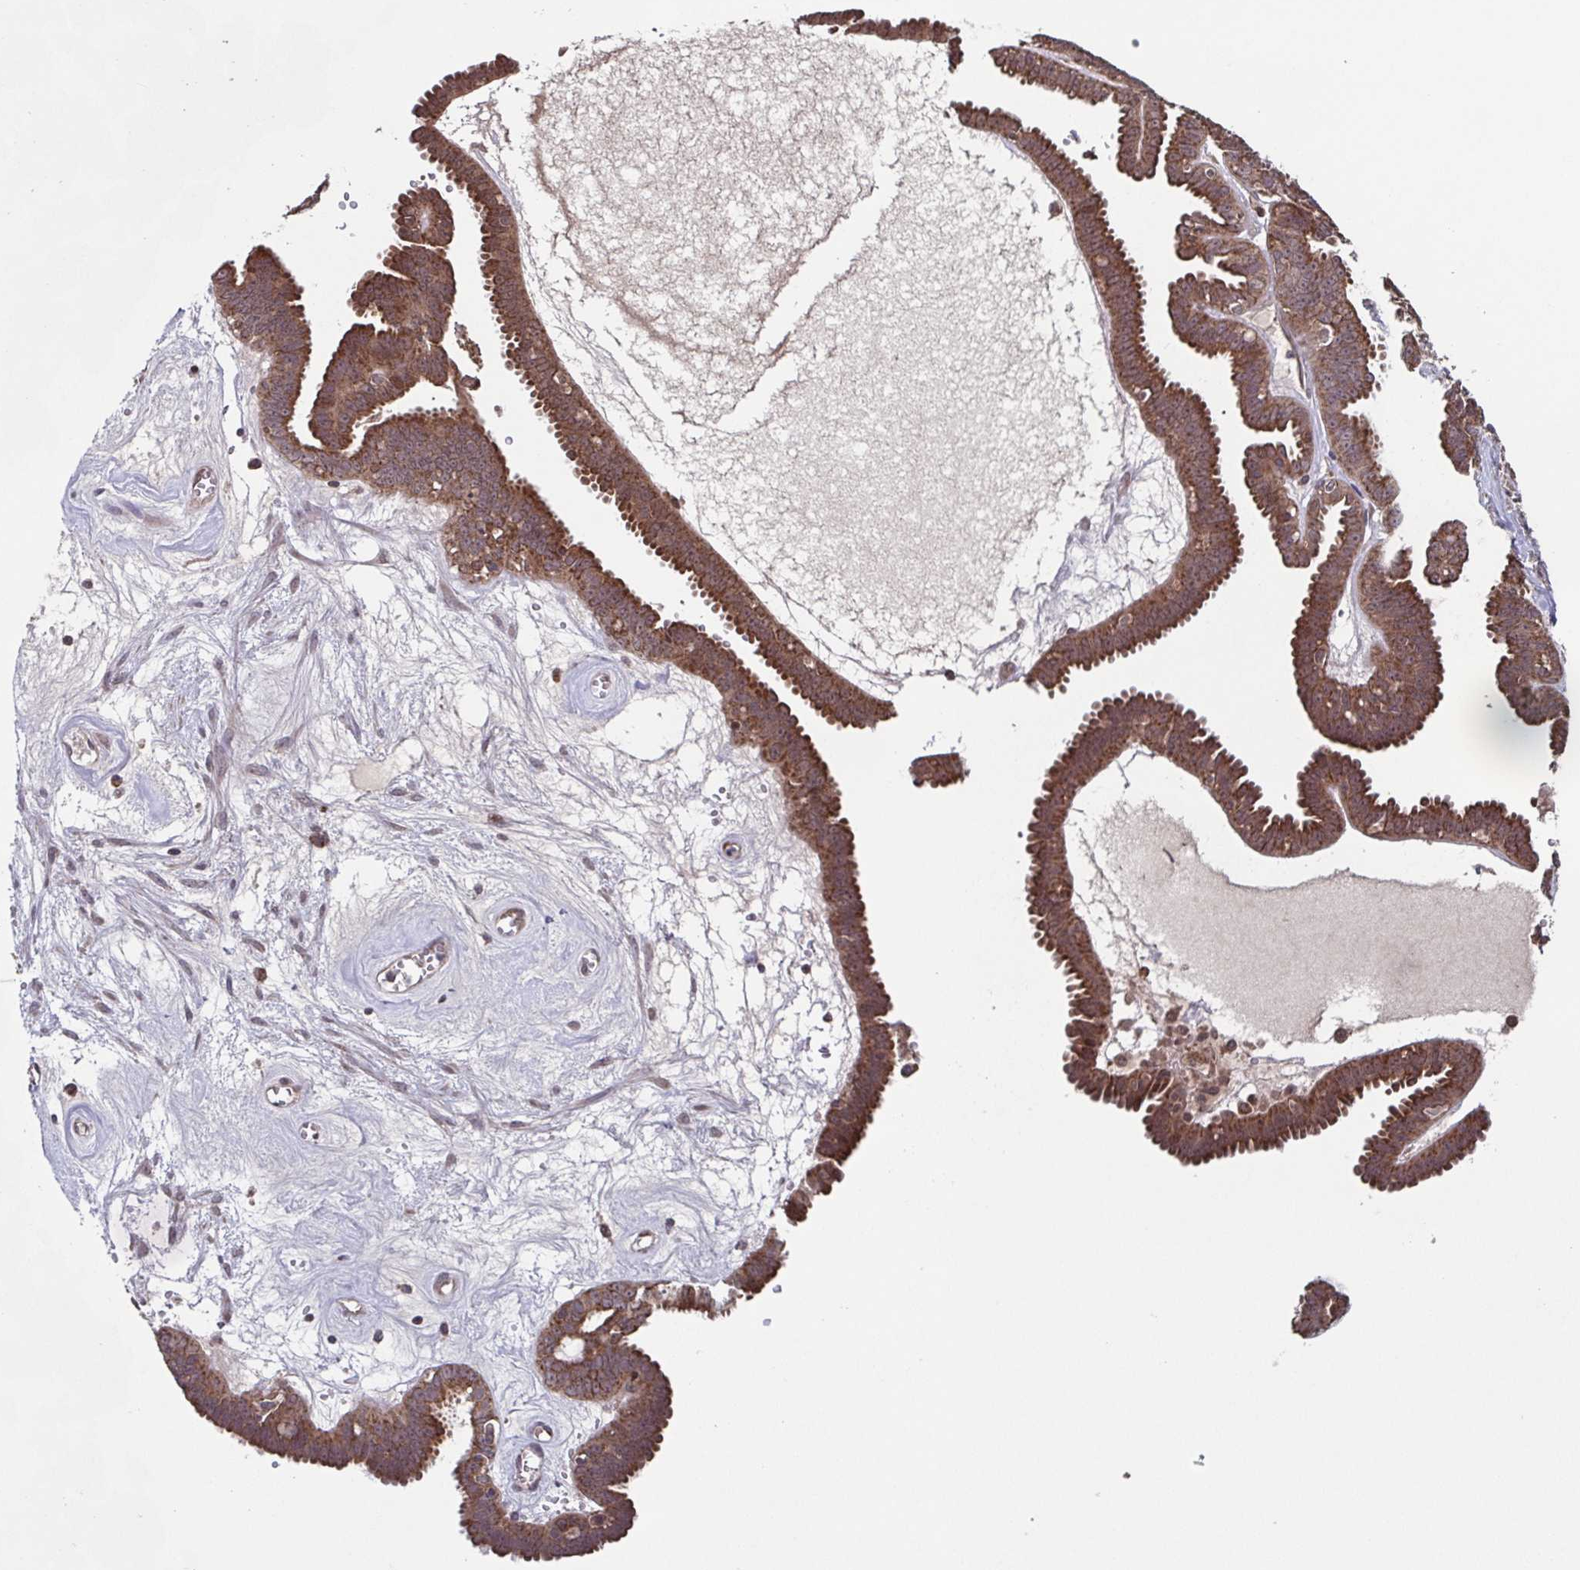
{"staining": {"intensity": "strong", "quantity": ">75%", "location": "cytoplasmic/membranous"}, "tissue": "ovarian cancer", "cell_type": "Tumor cells", "image_type": "cancer", "snomed": [{"axis": "morphology", "description": "Cystadenocarcinoma, serous, NOS"}, {"axis": "topography", "description": "Ovary"}], "caption": "Ovarian cancer stained for a protein (brown) shows strong cytoplasmic/membranous positive staining in approximately >75% of tumor cells.", "gene": "TTC19", "patient": {"sex": "female", "age": 71}}